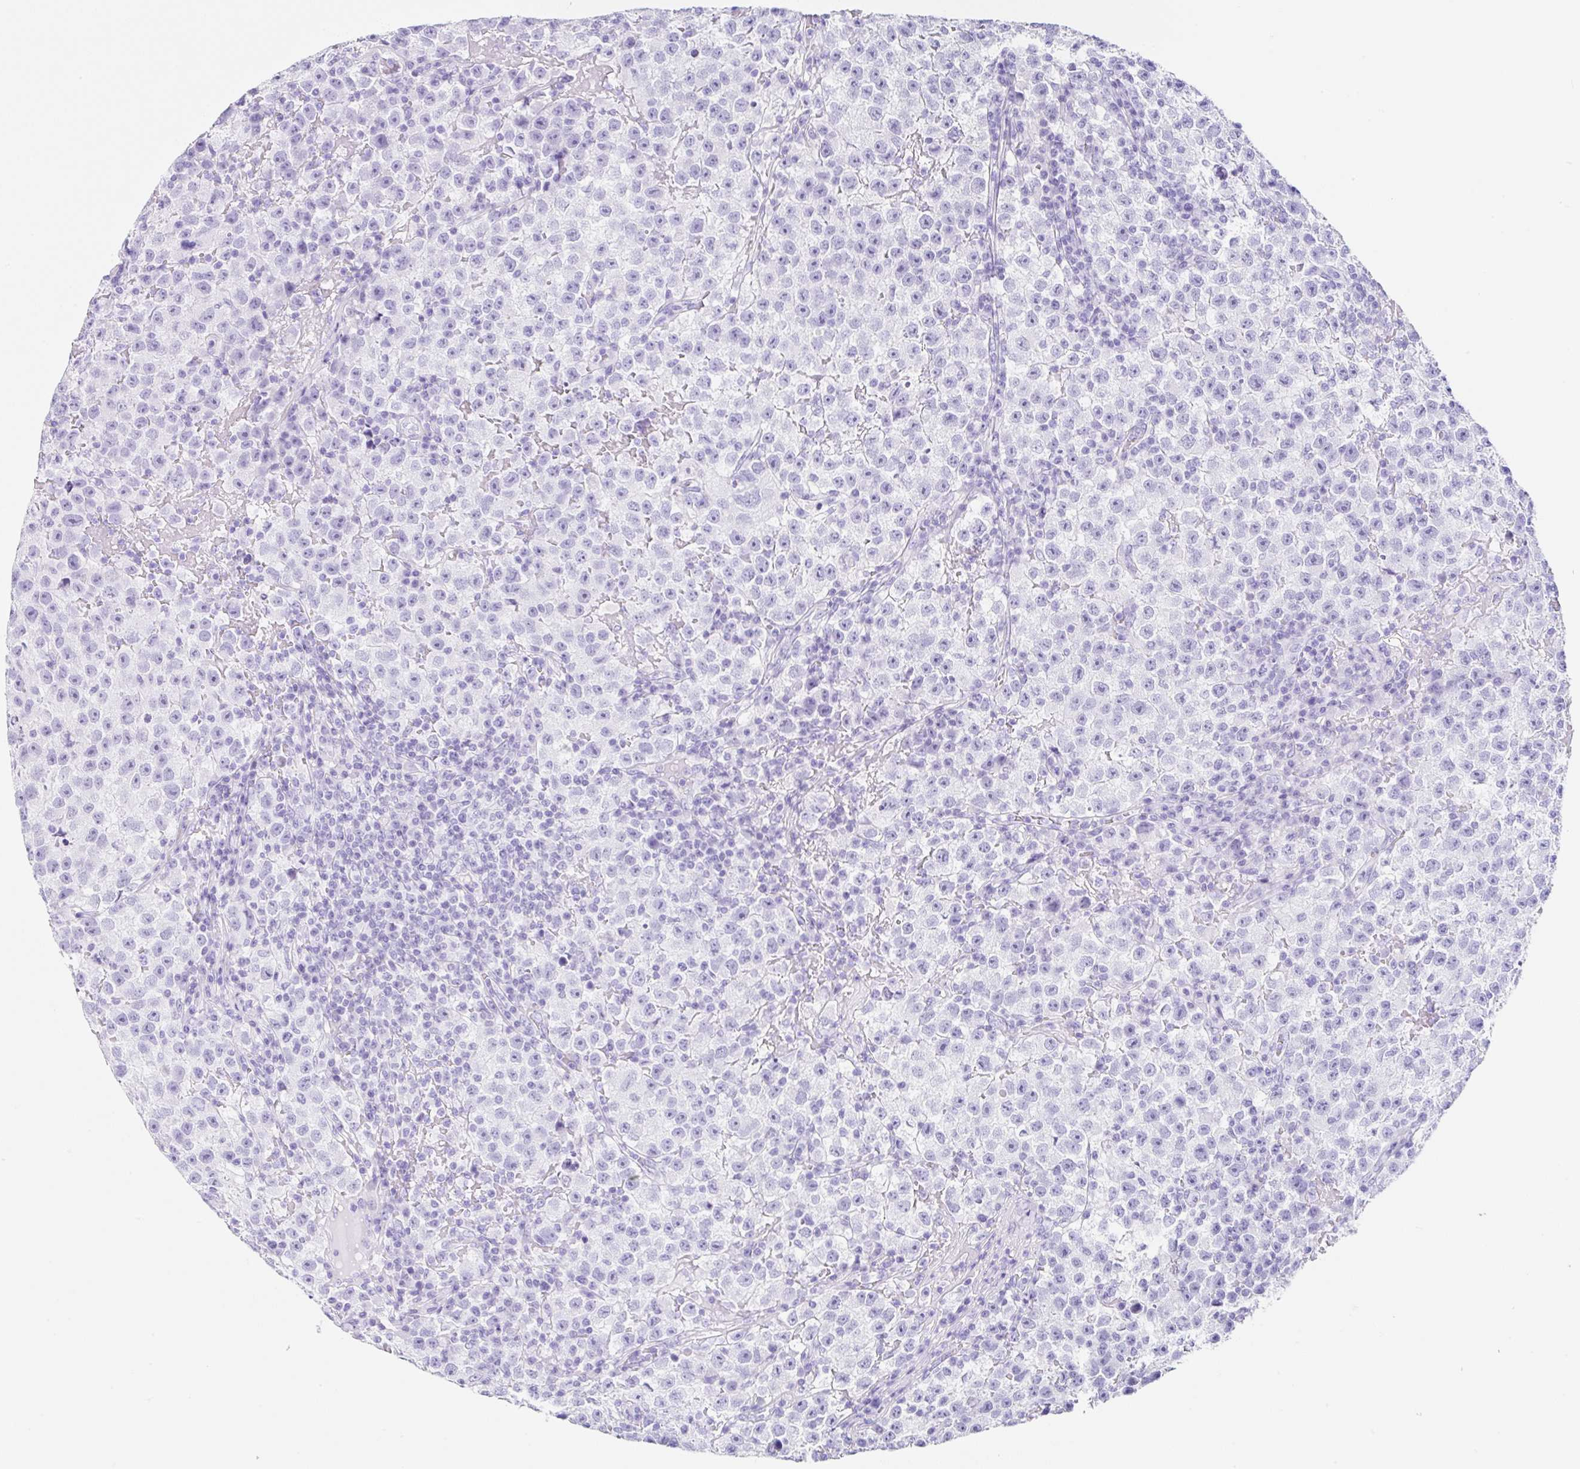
{"staining": {"intensity": "negative", "quantity": "none", "location": "none"}, "tissue": "testis cancer", "cell_type": "Tumor cells", "image_type": "cancer", "snomed": [{"axis": "morphology", "description": "Seminoma, NOS"}, {"axis": "topography", "description": "Testis"}], "caption": "An image of human testis cancer (seminoma) is negative for staining in tumor cells.", "gene": "CLDND2", "patient": {"sex": "male", "age": 22}}